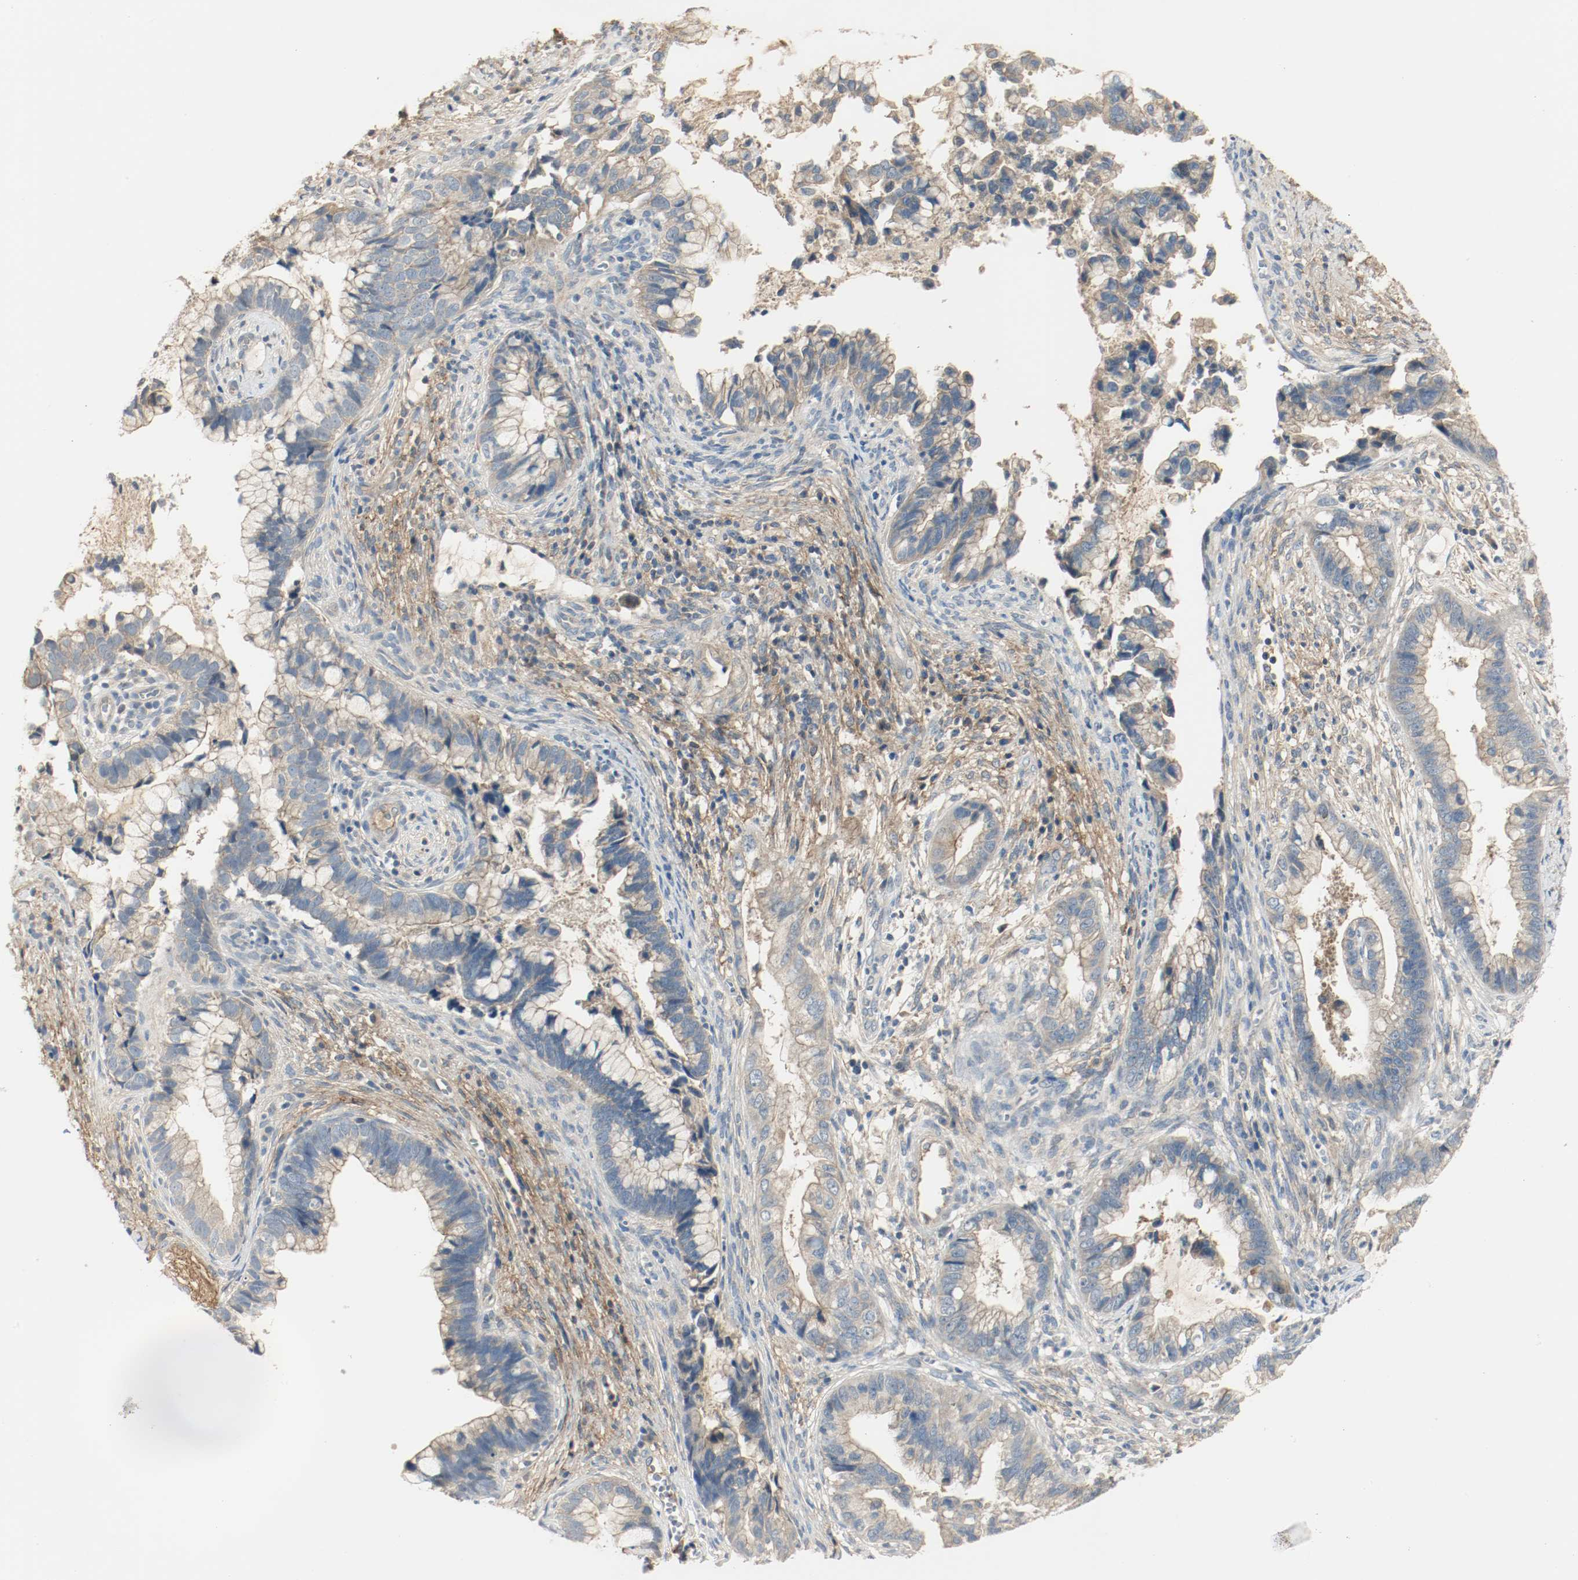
{"staining": {"intensity": "weak", "quantity": ">75%", "location": "cytoplasmic/membranous"}, "tissue": "cervical cancer", "cell_type": "Tumor cells", "image_type": "cancer", "snomed": [{"axis": "morphology", "description": "Adenocarcinoma, NOS"}, {"axis": "topography", "description": "Cervix"}], "caption": "A histopathology image showing weak cytoplasmic/membranous staining in about >75% of tumor cells in cervical cancer (adenocarcinoma), as visualized by brown immunohistochemical staining.", "gene": "MELTF", "patient": {"sex": "female", "age": 44}}